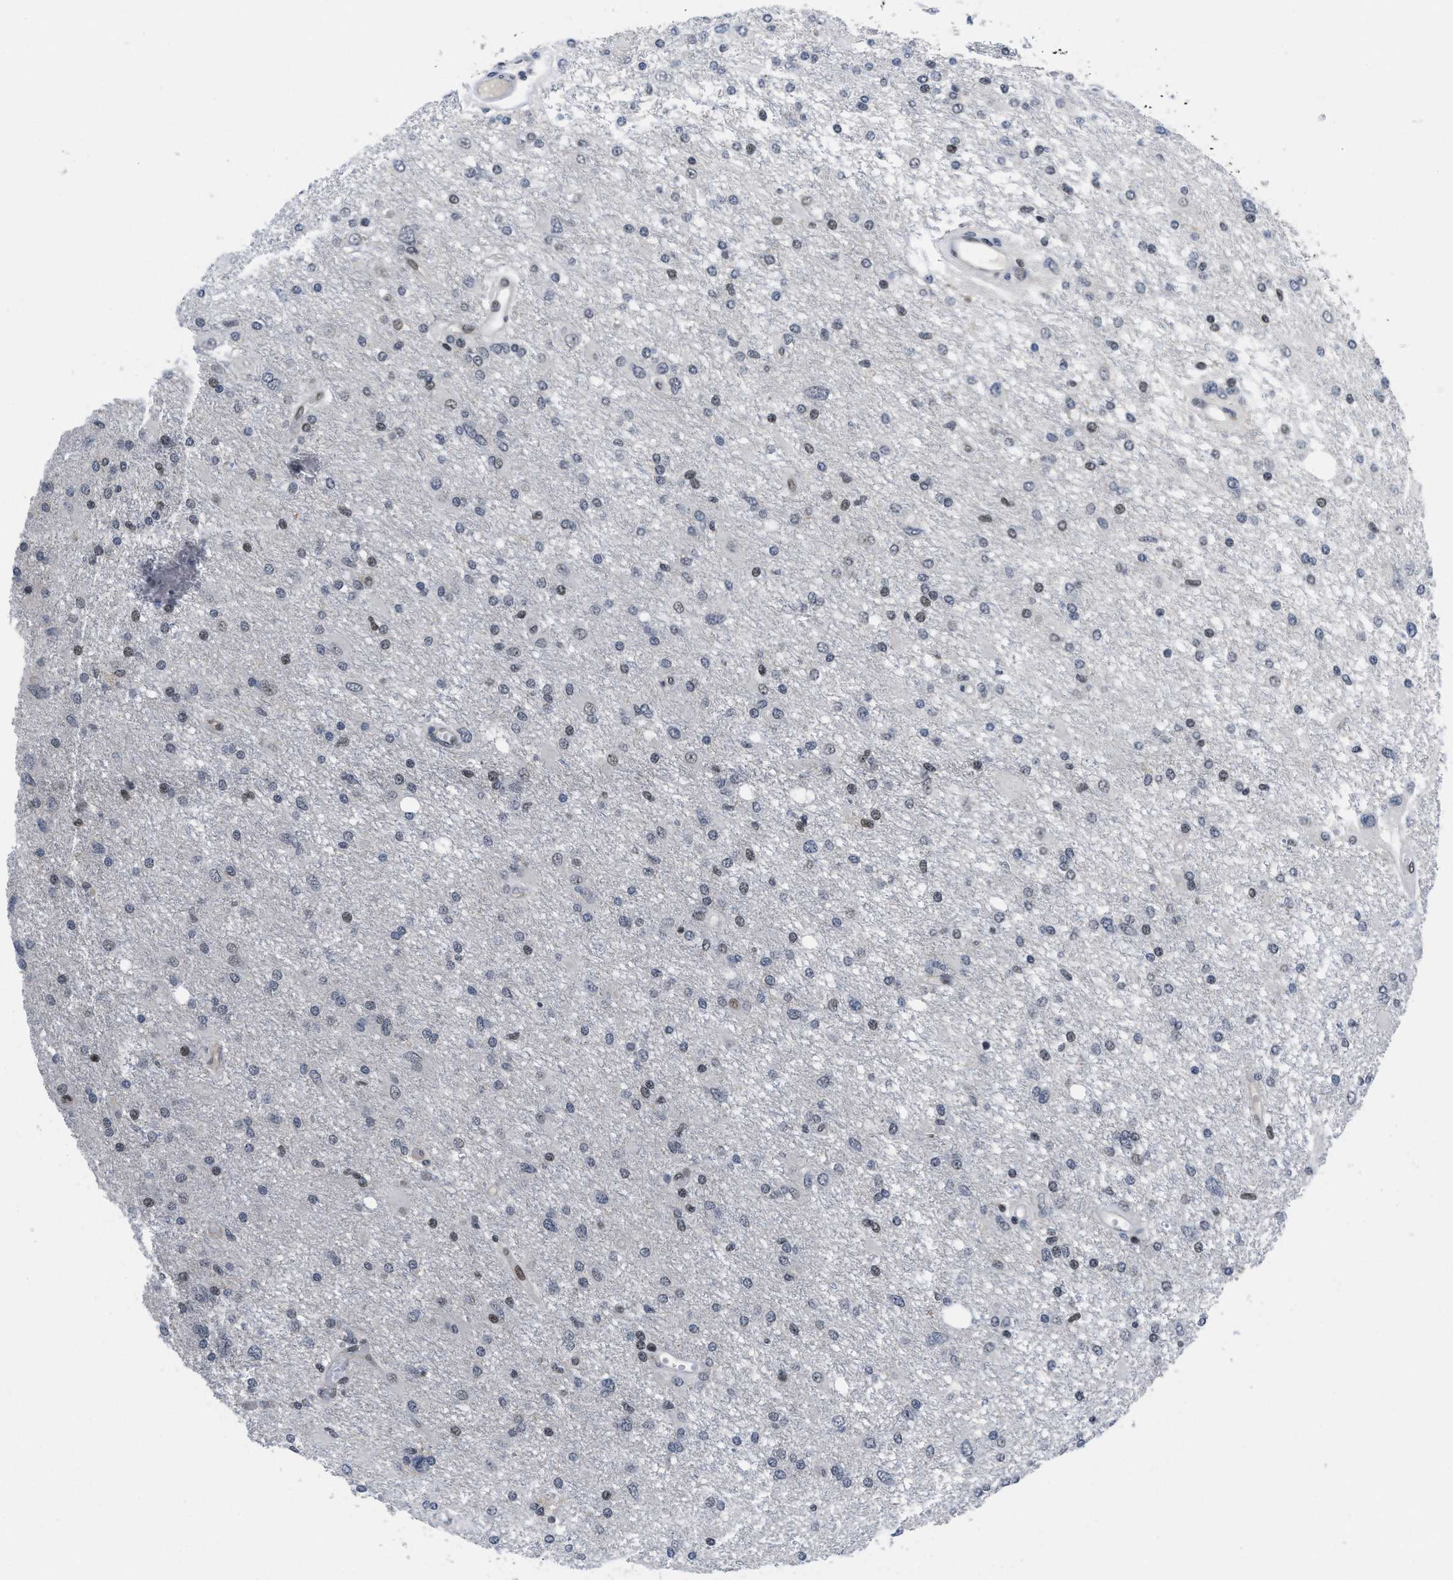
{"staining": {"intensity": "weak", "quantity": "<25%", "location": "nuclear"}, "tissue": "glioma", "cell_type": "Tumor cells", "image_type": "cancer", "snomed": [{"axis": "morphology", "description": "Glioma, malignant, High grade"}, {"axis": "topography", "description": "Brain"}], "caption": "Histopathology image shows no significant protein staining in tumor cells of glioma.", "gene": "HIF1A", "patient": {"sex": "female", "age": 59}}